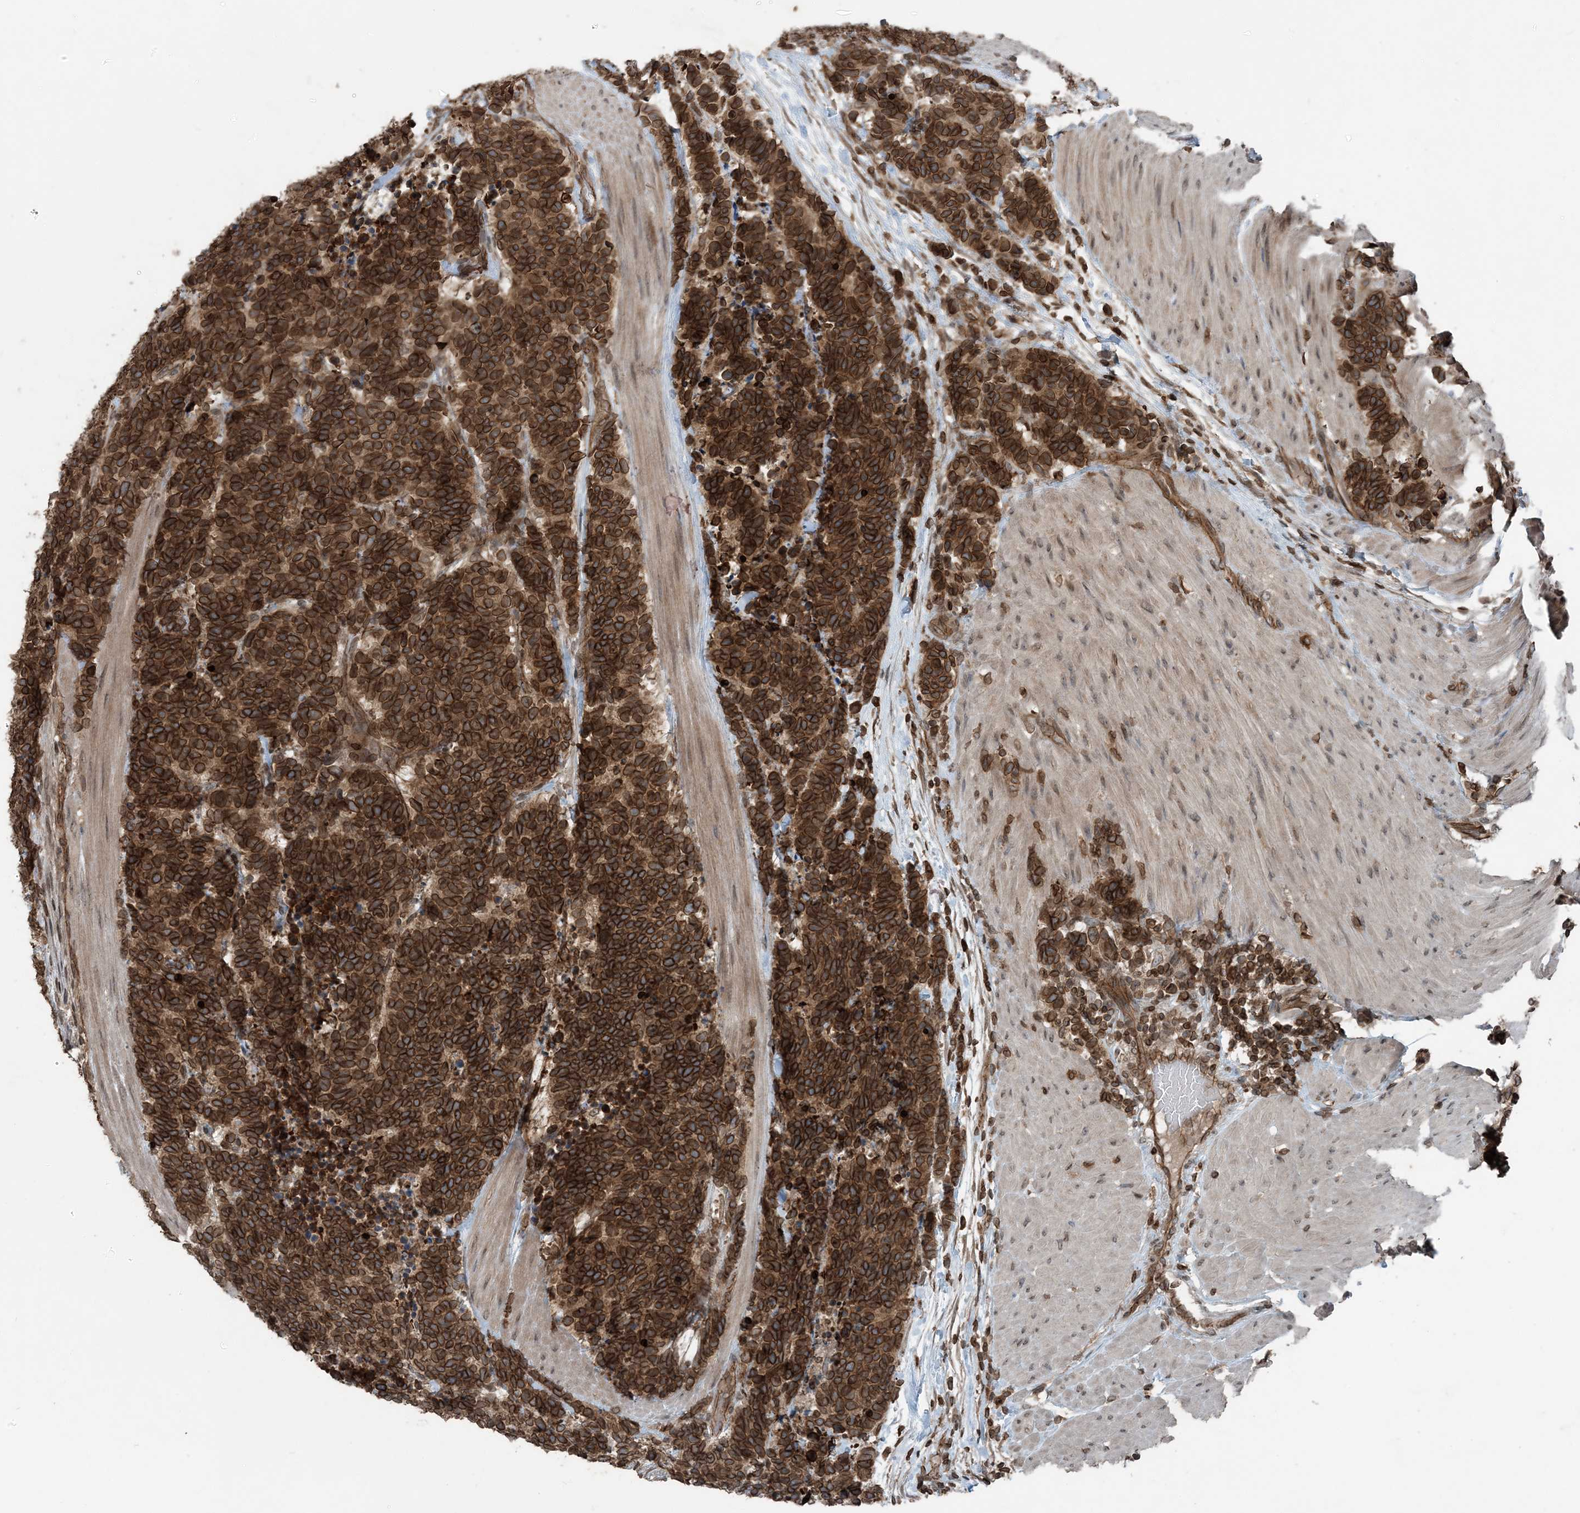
{"staining": {"intensity": "strong", "quantity": ">75%", "location": "cytoplasmic/membranous,nuclear"}, "tissue": "carcinoid", "cell_type": "Tumor cells", "image_type": "cancer", "snomed": [{"axis": "morphology", "description": "Carcinoma, NOS"}, {"axis": "morphology", "description": "Carcinoid, malignant, NOS"}, {"axis": "topography", "description": "Urinary bladder"}], "caption": "Strong cytoplasmic/membranous and nuclear staining for a protein is identified in approximately >75% of tumor cells of carcinoid using IHC.", "gene": "ZFAND2B", "patient": {"sex": "male", "age": 57}}